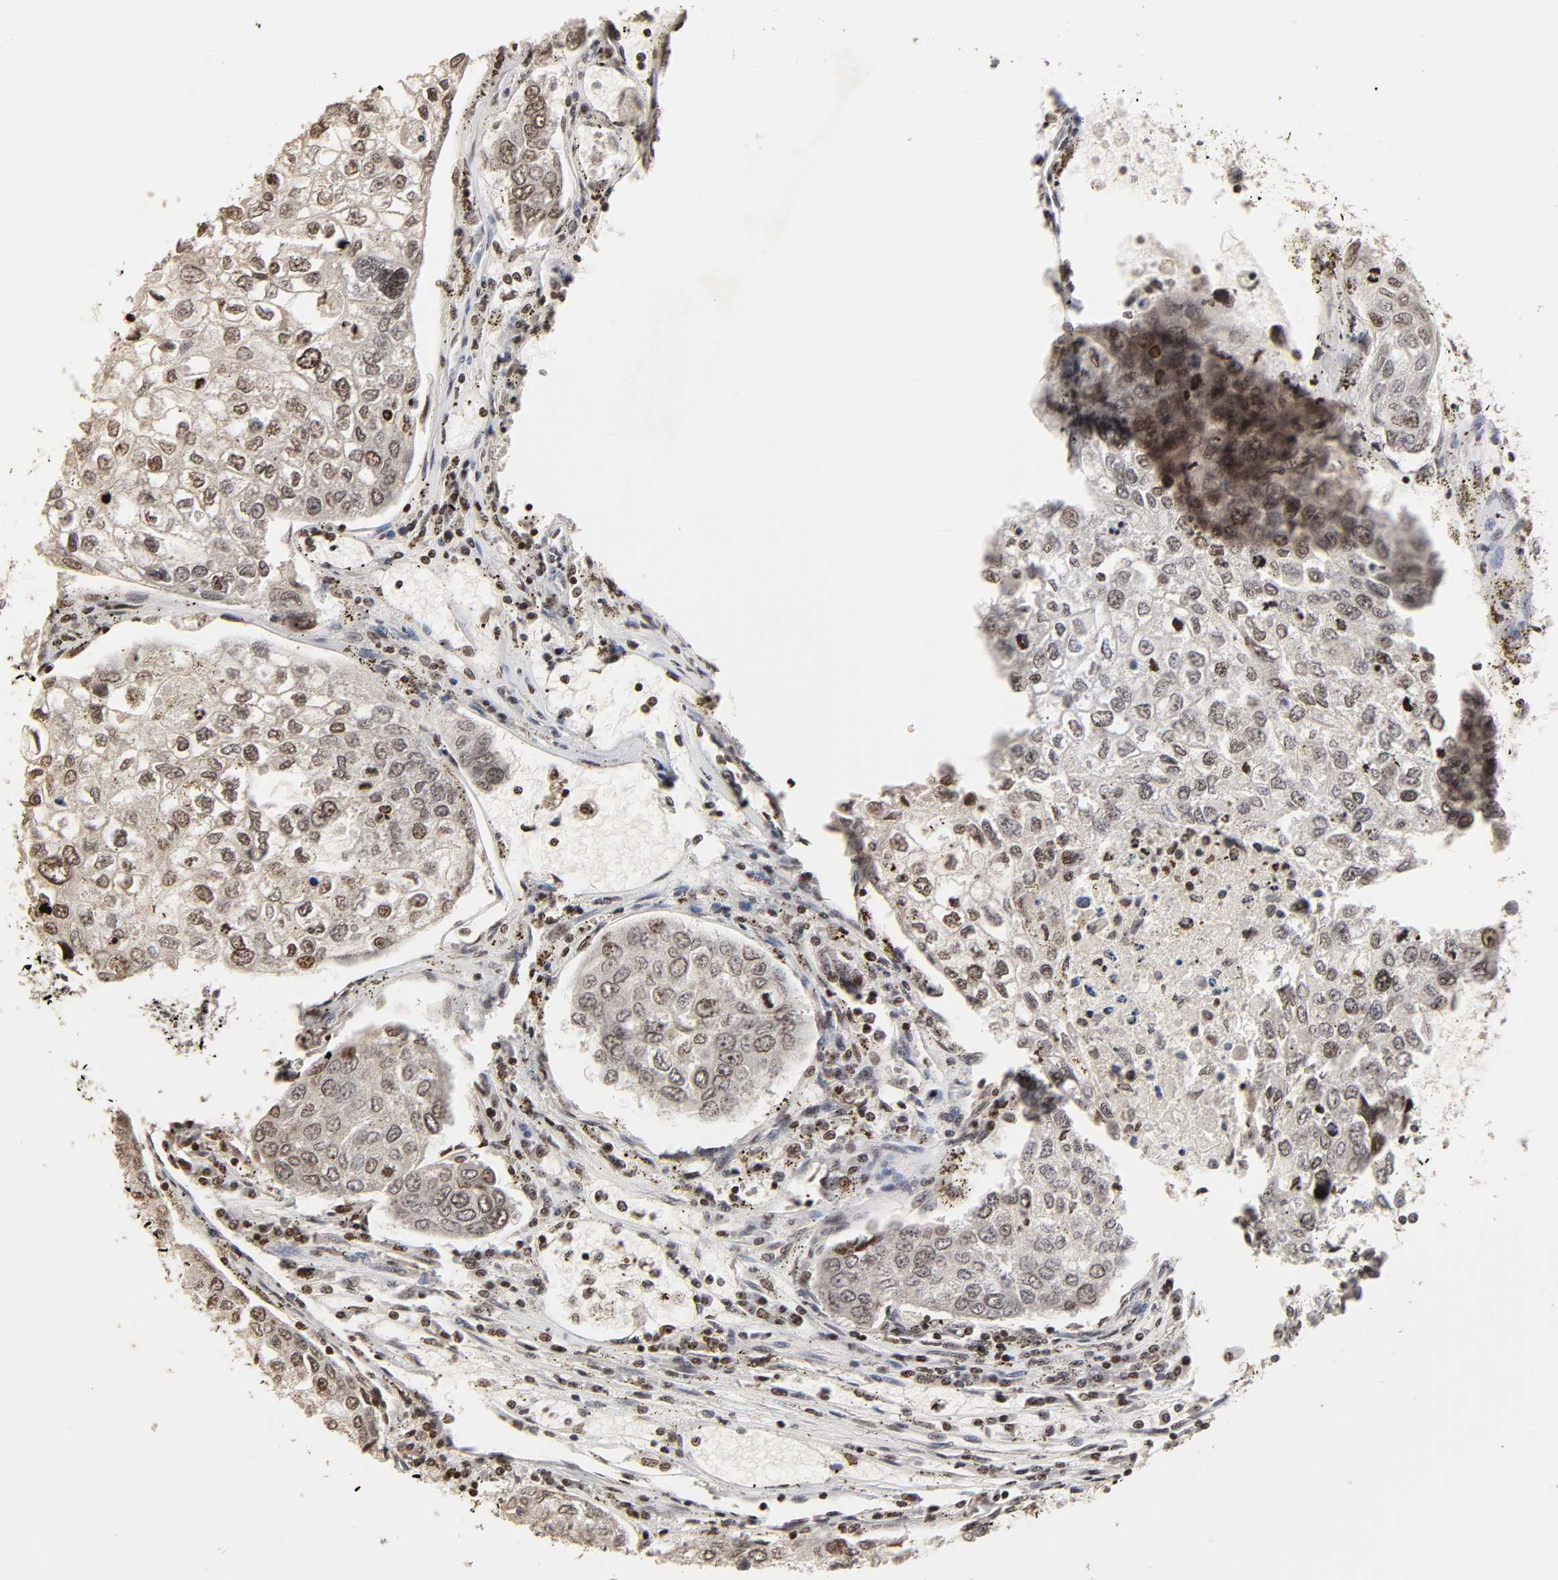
{"staining": {"intensity": "weak", "quantity": "<25%", "location": "nuclear"}, "tissue": "urothelial cancer", "cell_type": "Tumor cells", "image_type": "cancer", "snomed": [{"axis": "morphology", "description": "Urothelial carcinoma, High grade"}, {"axis": "topography", "description": "Lymph node"}, {"axis": "topography", "description": "Urinary bladder"}], "caption": "High magnification brightfield microscopy of urothelial carcinoma (high-grade) stained with DAB (3,3'-diaminobenzidine) (brown) and counterstained with hematoxylin (blue): tumor cells show no significant expression.", "gene": "ZNF473", "patient": {"sex": "male", "age": 51}}